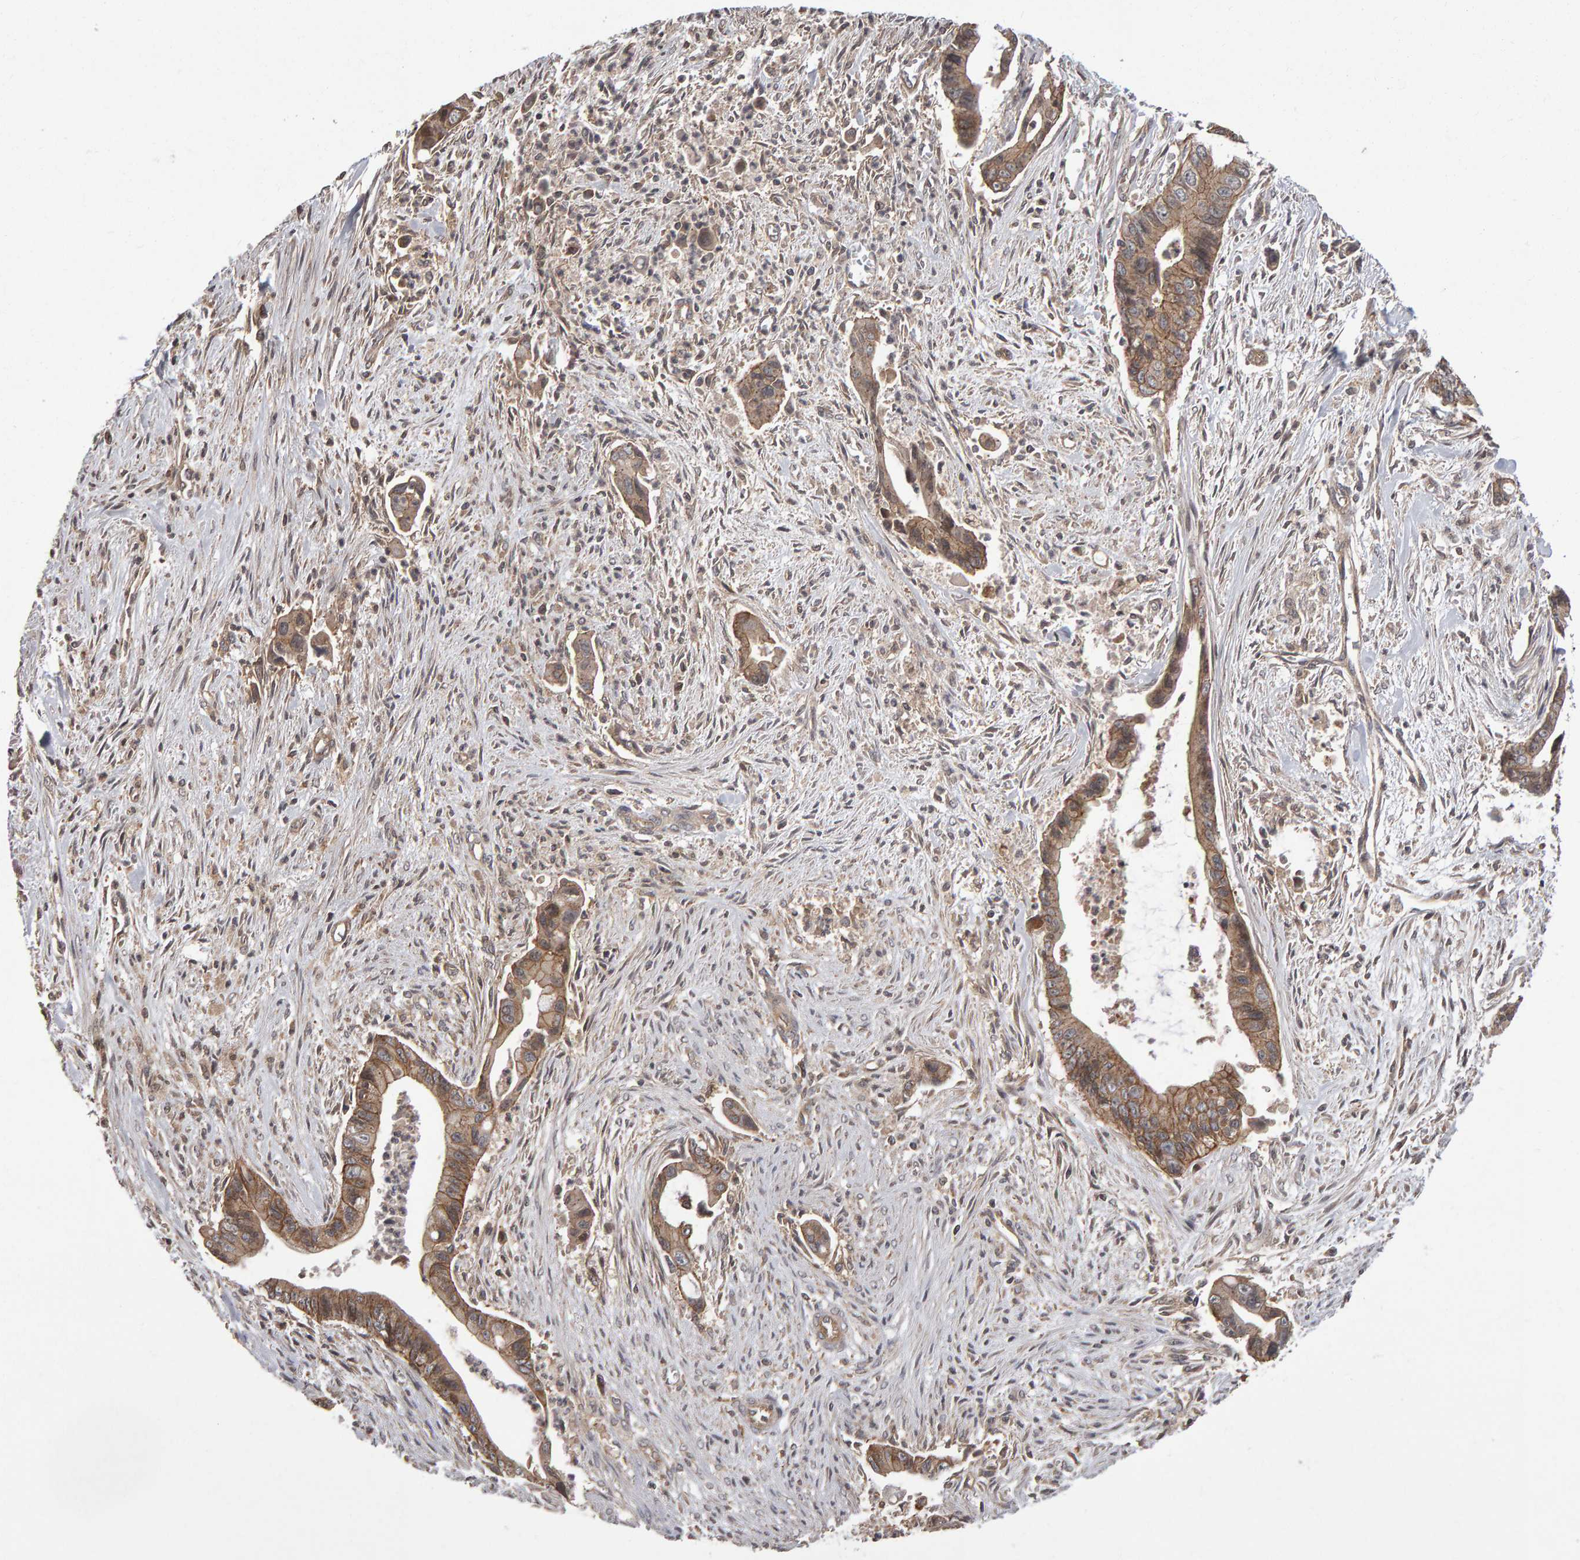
{"staining": {"intensity": "moderate", "quantity": ">75%", "location": "cytoplasmic/membranous"}, "tissue": "liver cancer", "cell_type": "Tumor cells", "image_type": "cancer", "snomed": [{"axis": "morphology", "description": "Cholangiocarcinoma"}, {"axis": "topography", "description": "Liver"}], "caption": "The histopathology image demonstrates staining of cholangiocarcinoma (liver), revealing moderate cytoplasmic/membranous protein expression (brown color) within tumor cells. The staining was performed using DAB, with brown indicating positive protein expression. Nuclei are stained blue with hematoxylin.", "gene": "SCRIB", "patient": {"sex": "female", "age": 55}}